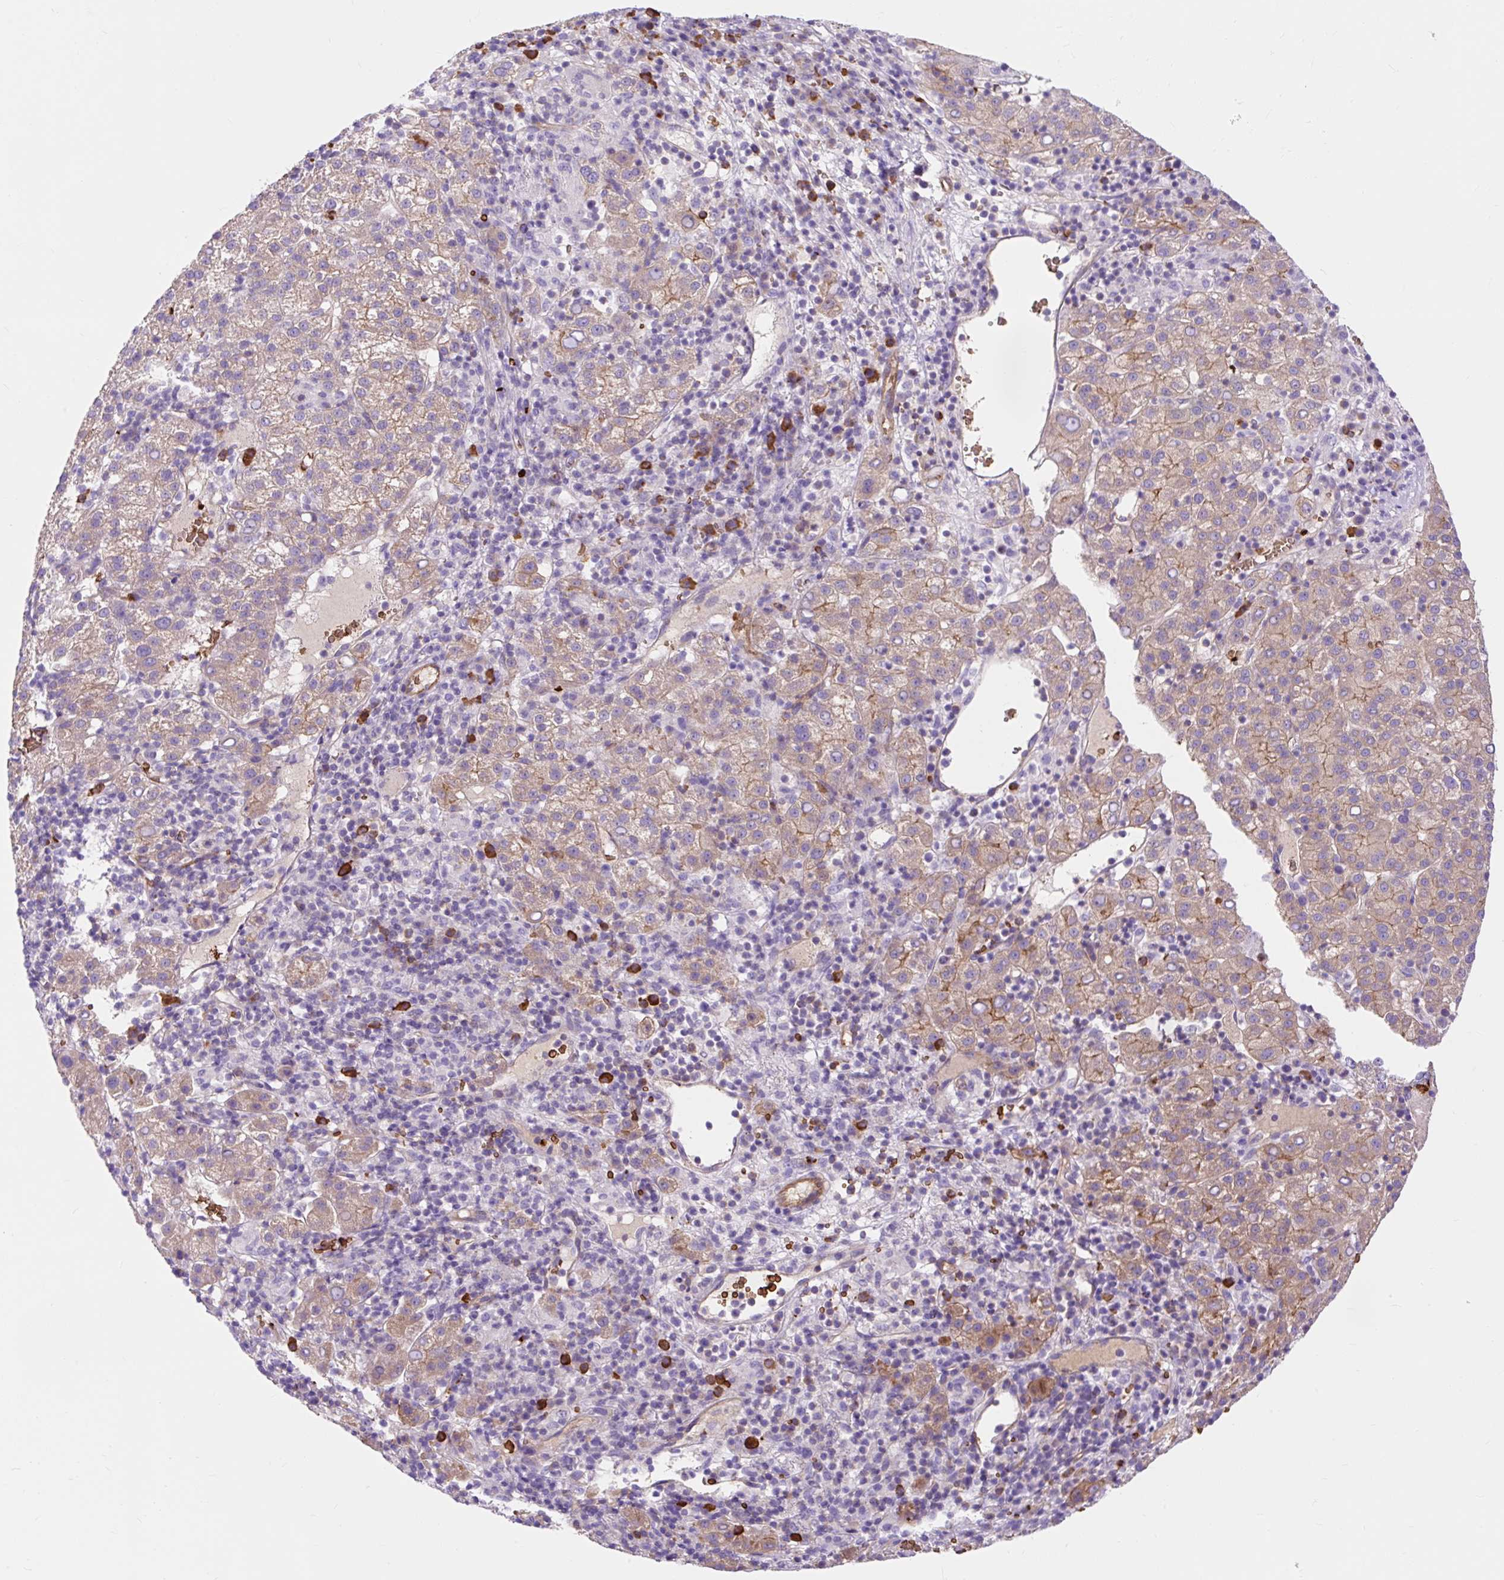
{"staining": {"intensity": "weak", "quantity": "25%-75%", "location": "cytoplasmic/membranous"}, "tissue": "liver cancer", "cell_type": "Tumor cells", "image_type": "cancer", "snomed": [{"axis": "morphology", "description": "Carcinoma, Hepatocellular, NOS"}, {"axis": "topography", "description": "Liver"}], "caption": "There is low levels of weak cytoplasmic/membranous expression in tumor cells of liver hepatocellular carcinoma, as demonstrated by immunohistochemical staining (brown color).", "gene": "HIP1R", "patient": {"sex": "female", "age": 58}}